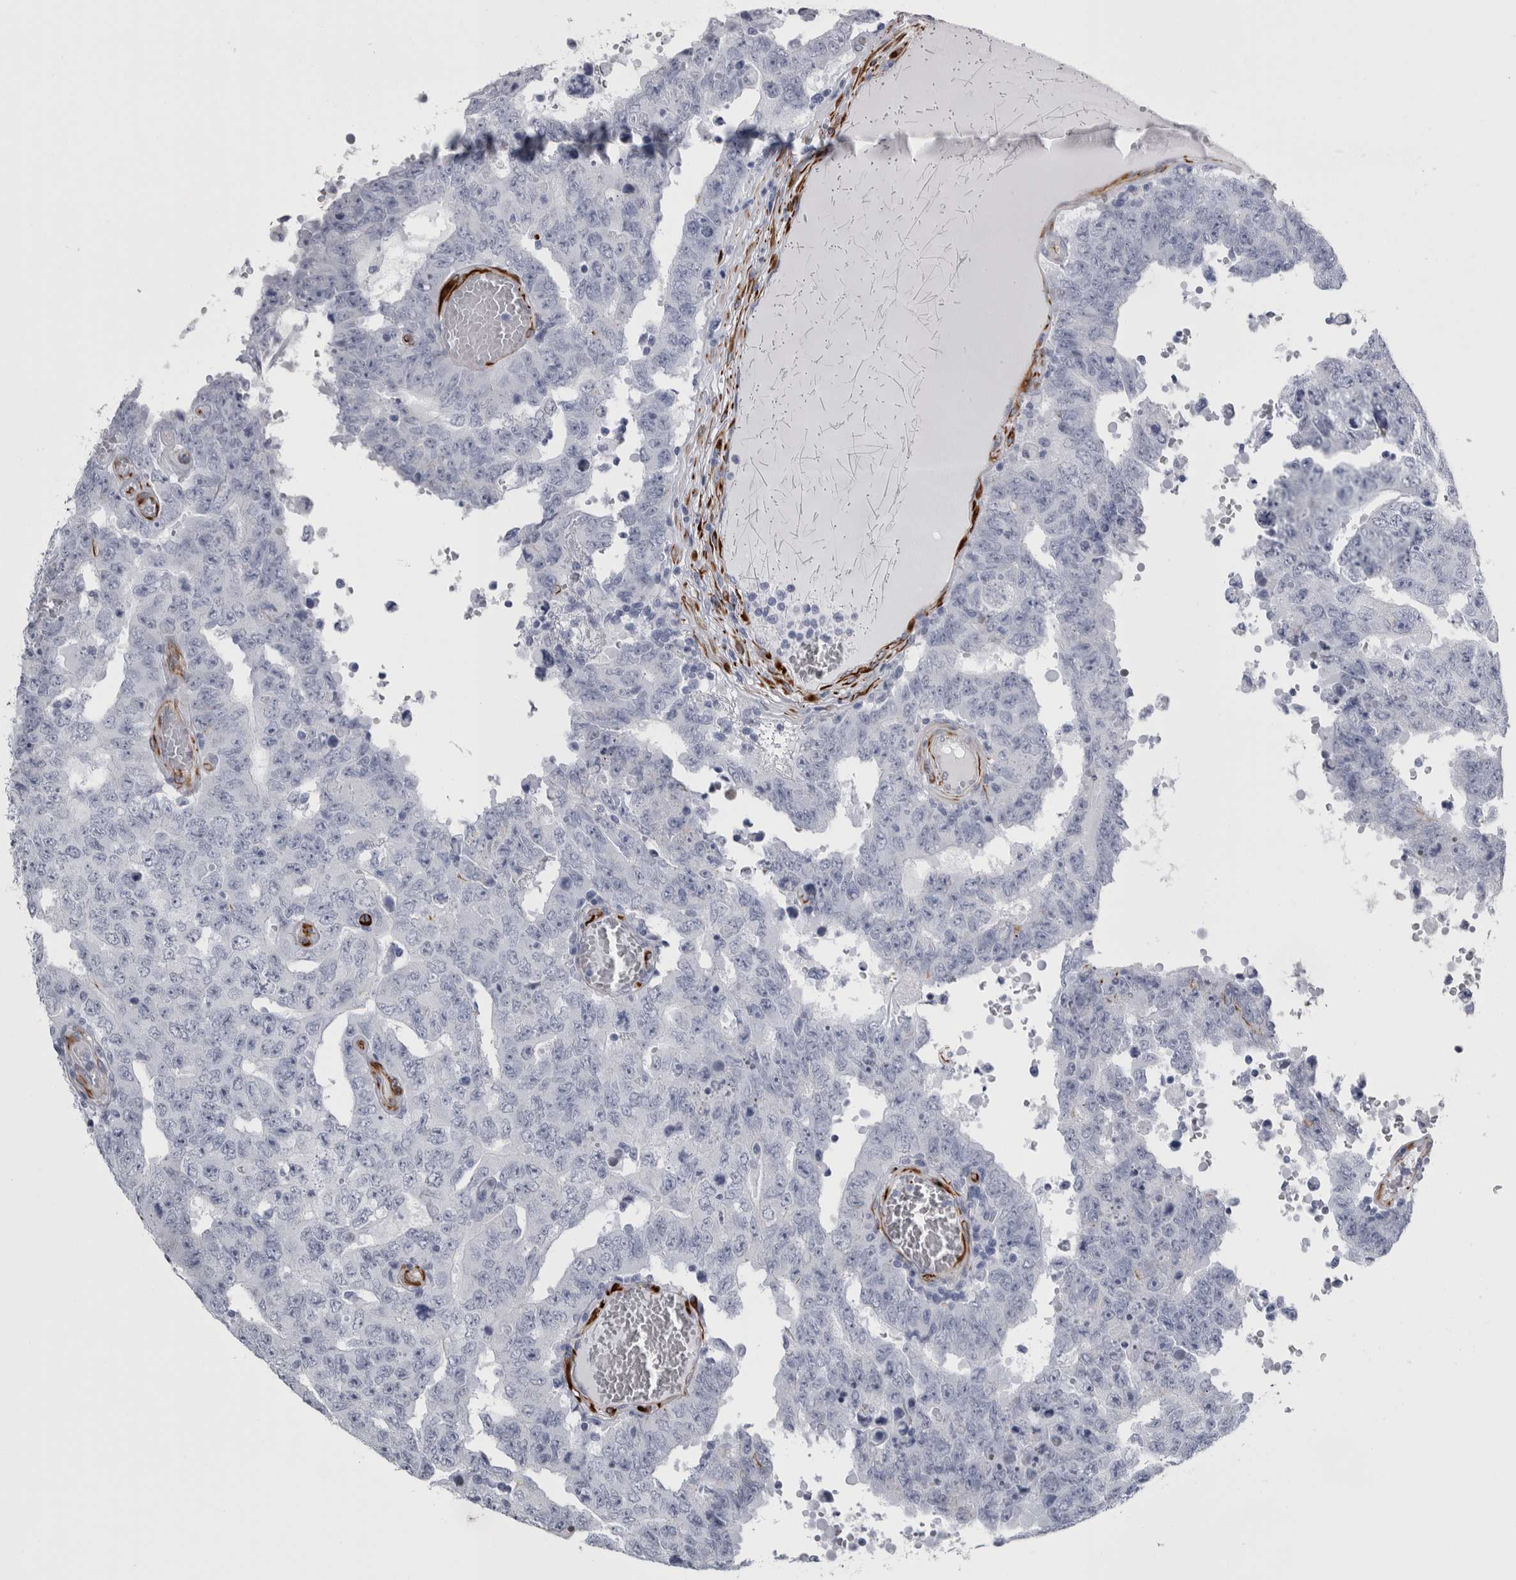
{"staining": {"intensity": "negative", "quantity": "none", "location": "none"}, "tissue": "testis cancer", "cell_type": "Tumor cells", "image_type": "cancer", "snomed": [{"axis": "morphology", "description": "Carcinoma, Embryonal, NOS"}, {"axis": "topography", "description": "Testis"}], "caption": "Tumor cells are negative for protein expression in human testis cancer (embryonal carcinoma). Nuclei are stained in blue.", "gene": "VWDE", "patient": {"sex": "male", "age": 26}}